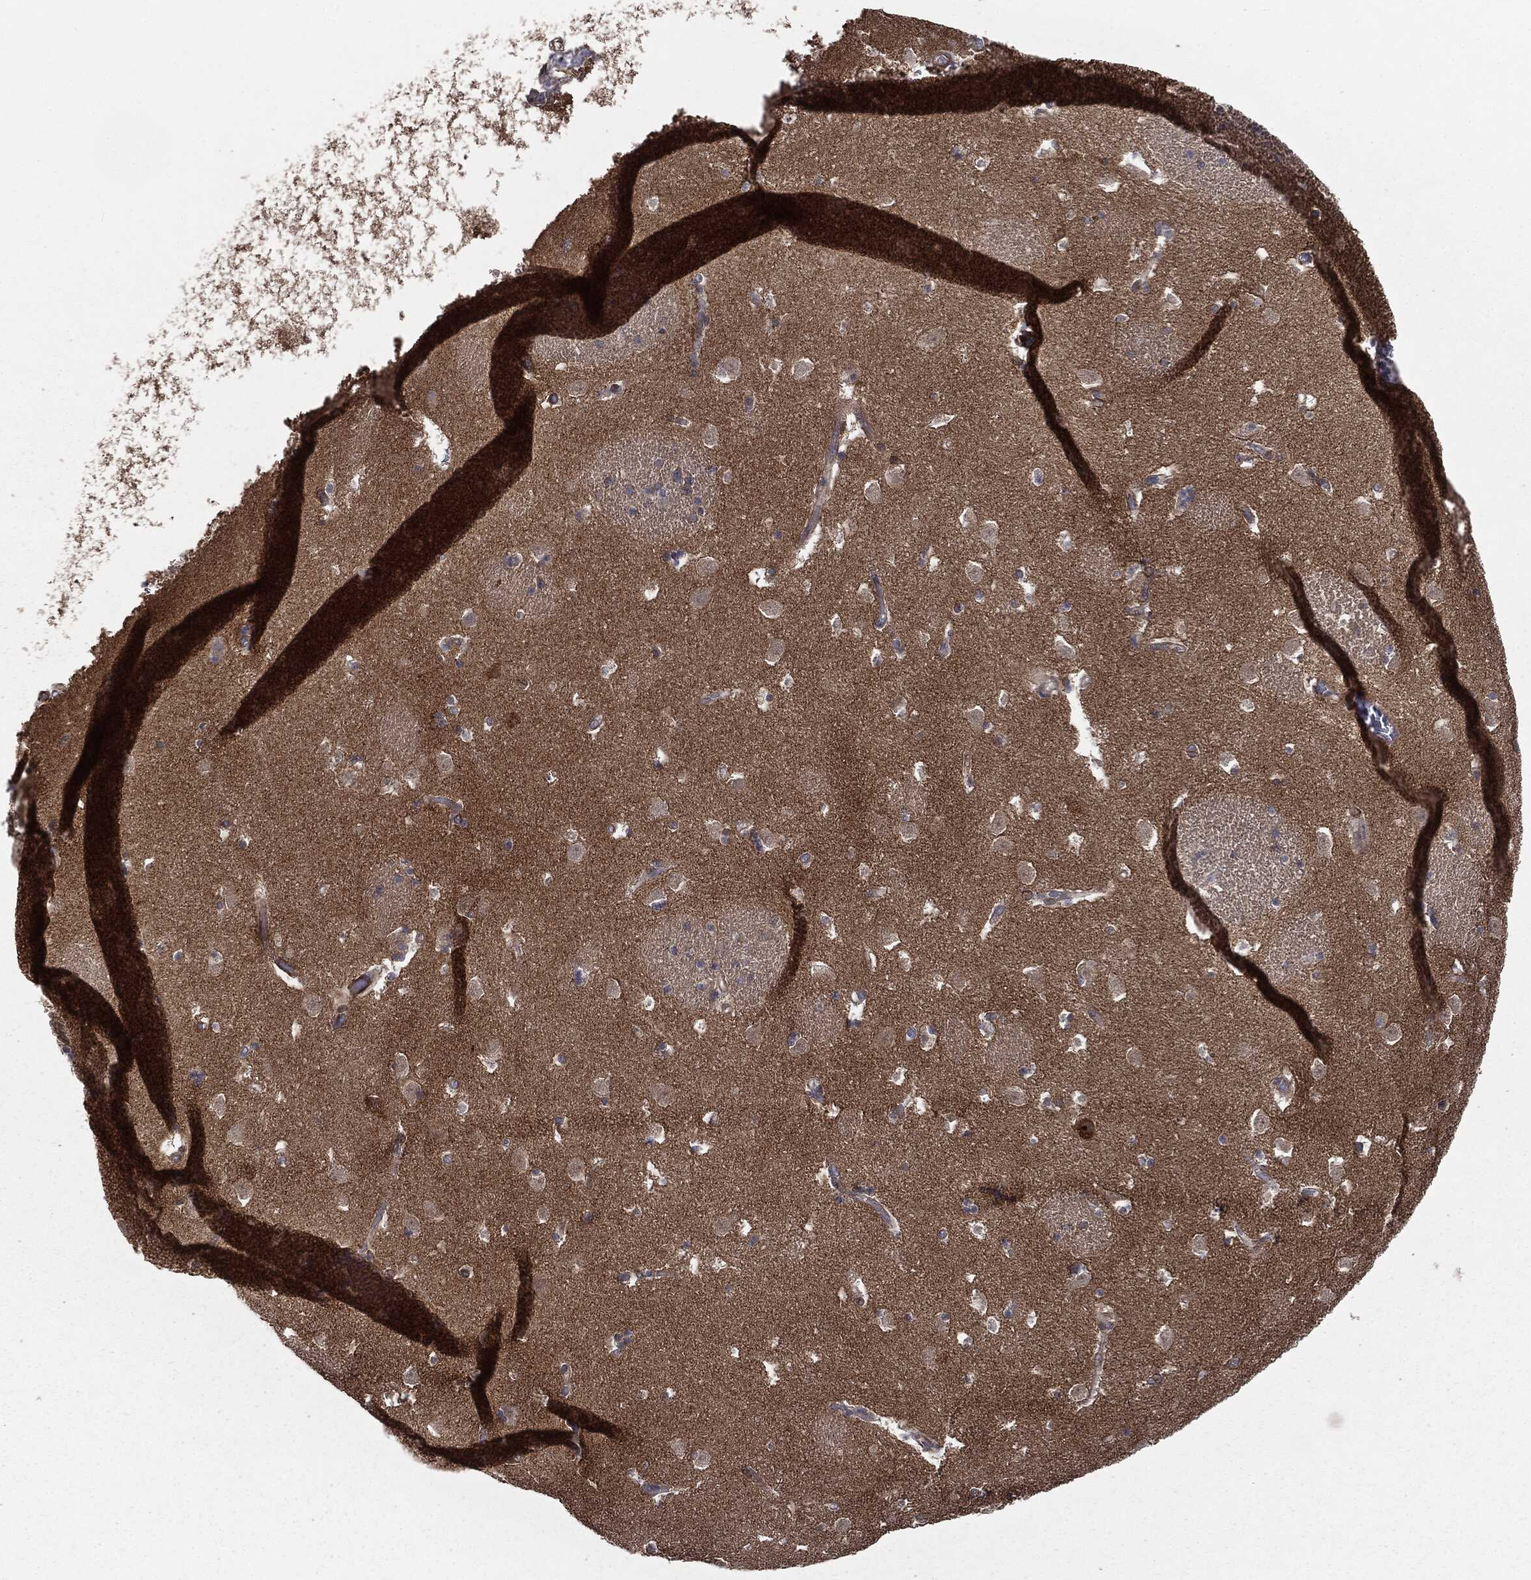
{"staining": {"intensity": "negative", "quantity": "none", "location": "none"}, "tissue": "caudate", "cell_type": "Glial cells", "image_type": "normal", "snomed": [{"axis": "morphology", "description": "Normal tissue, NOS"}, {"axis": "topography", "description": "Lateral ventricle wall"}], "caption": "Caudate was stained to show a protein in brown. There is no significant positivity in glial cells. (Immunohistochemistry, brightfield microscopy, high magnification).", "gene": "EPS15L1", "patient": {"sex": "female", "age": 42}}